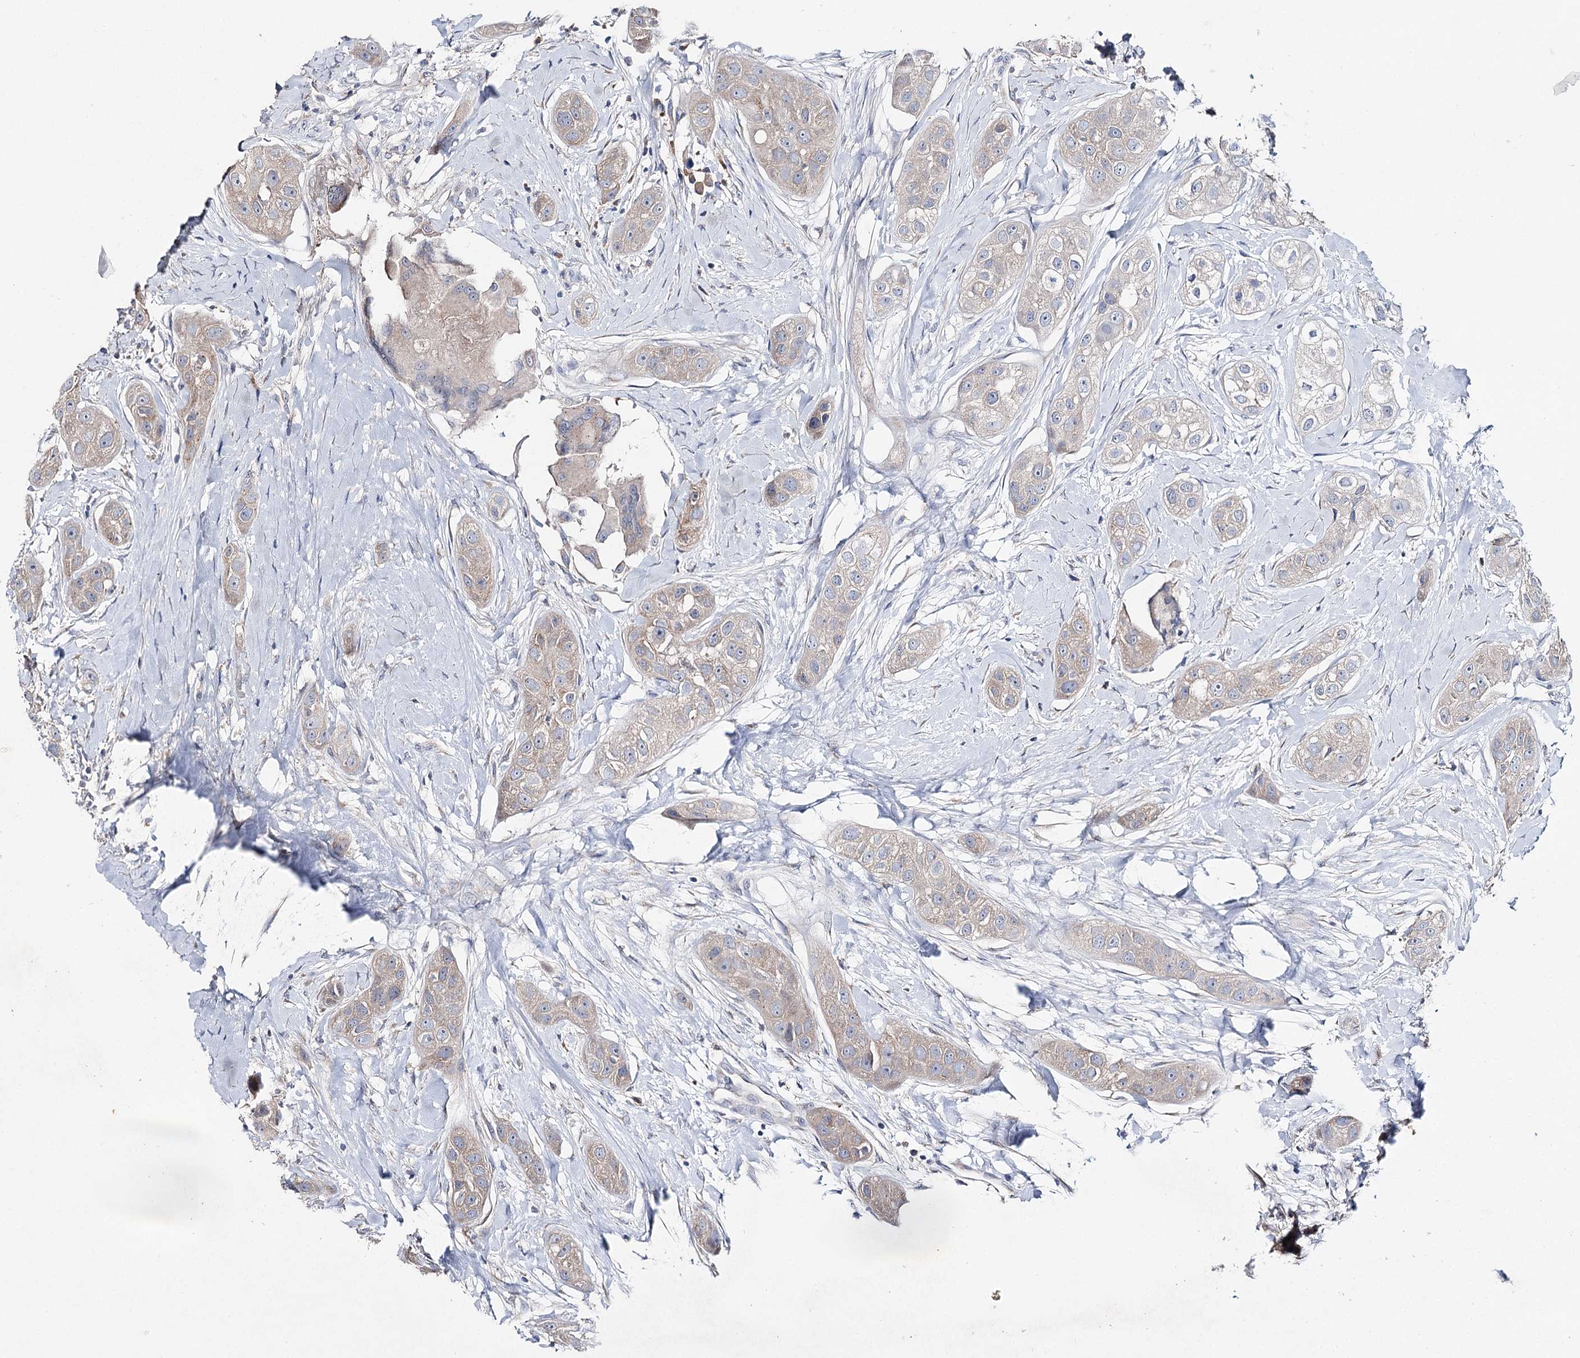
{"staining": {"intensity": "negative", "quantity": "none", "location": "none"}, "tissue": "head and neck cancer", "cell_type": "Tumor cells", "image_type": "cancer", "snomed": [{"axis": "morphology", "description": "Normal tissue, NOS"}, {"axis": "morphology", "description": "Squamous cell carcinoma, NOS"}, {"axis": "topography", "description": "Skeletal muscle"}, {"axis": "topography", "description": "Head-Neck"}], "caption": "DAB (3,3'-diaminobenzidine) immunohistochemical staining of human head and neck squamous cell carcinoma shows no significant positivity in tumor cells.", "gene": "IL1RAP", "patient": {"sex": "male", "age": 51}}